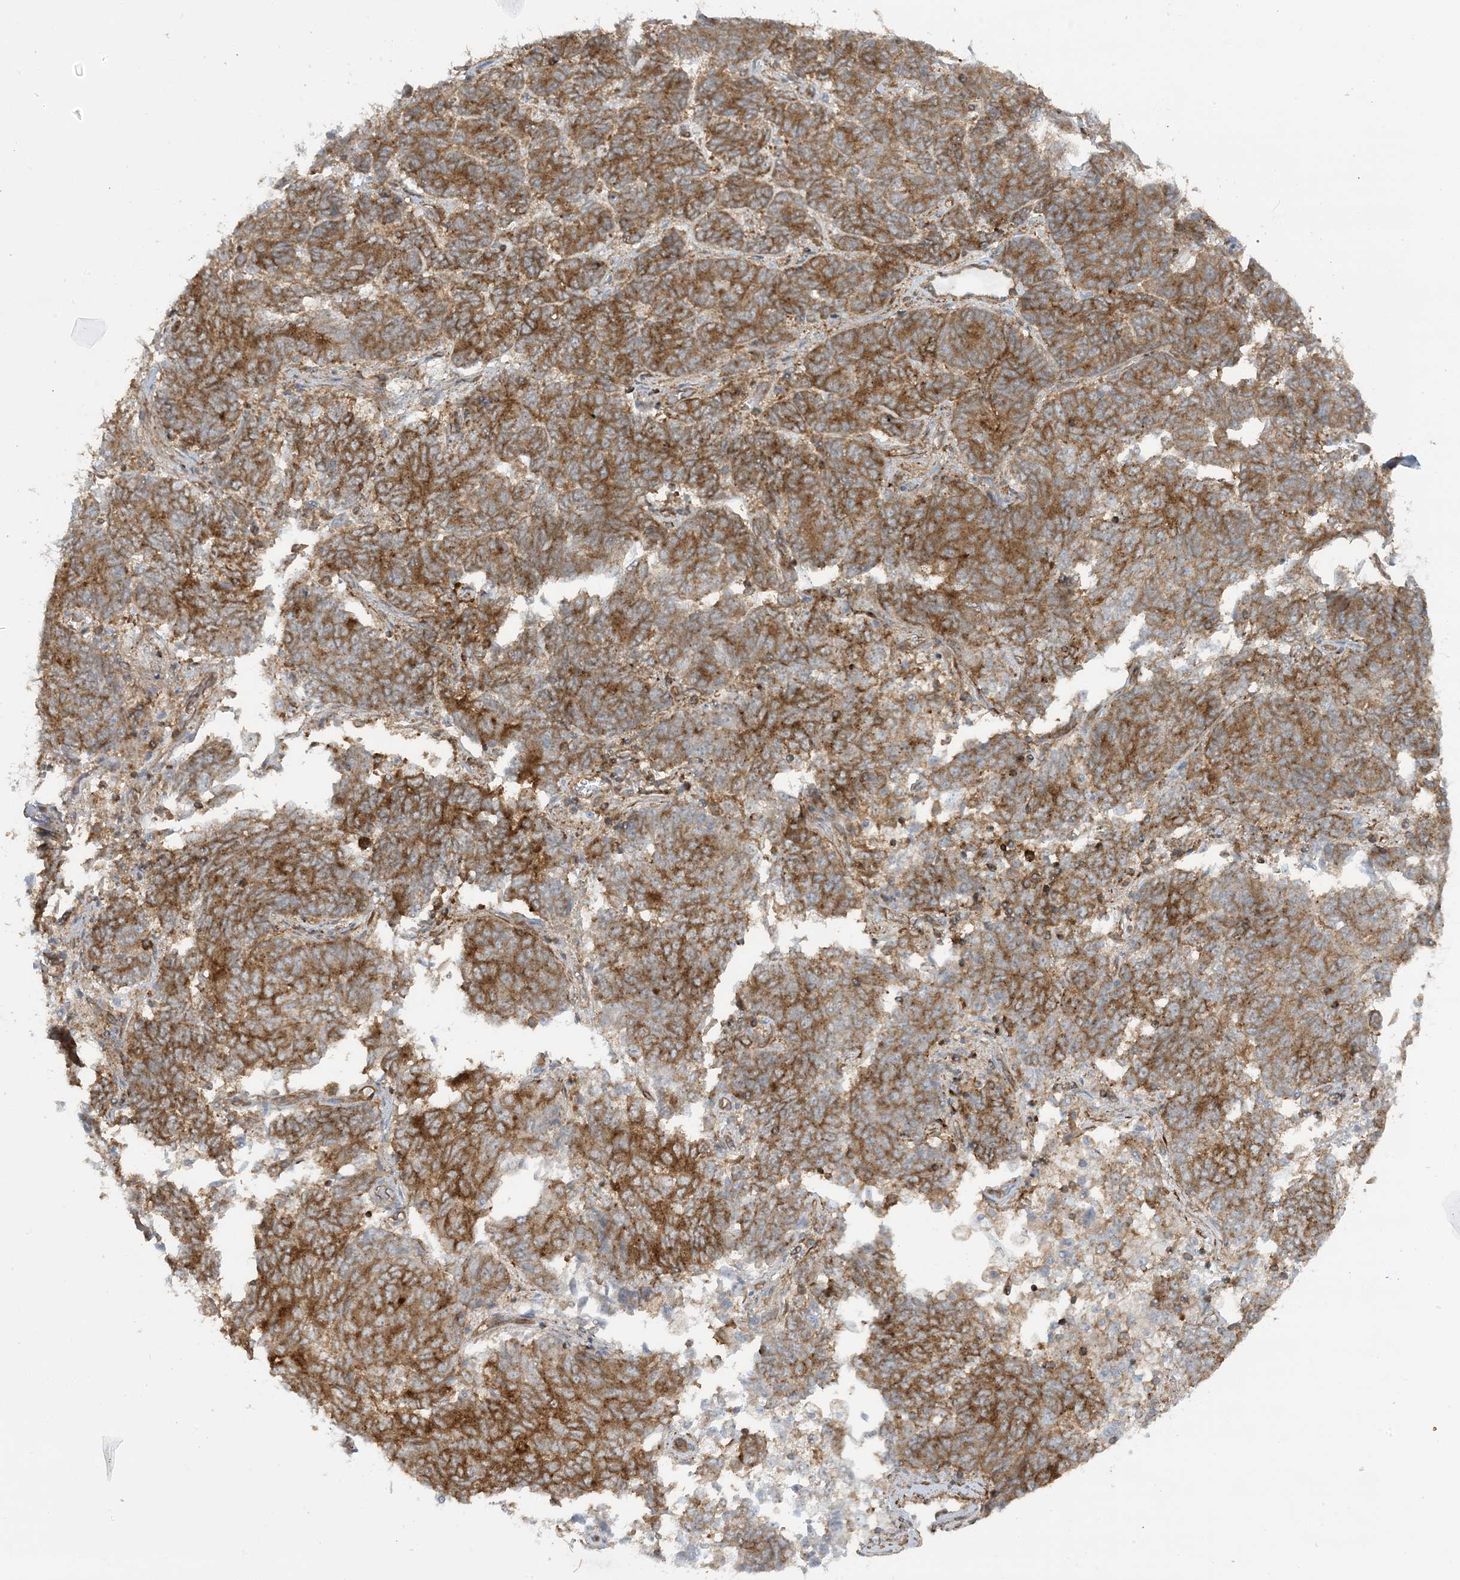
{"staining": {"intensity": "strong", "quantity": ">75%", "location": "cytoplasmic/membranous"}, "tissue": "endometrial cancer", "cell_type": "Tumor cells", "image_type": "cancer", "snomed": [{"axis": "morphology", "description": "Adenocarcinoma, NOS"}, {"axis": "topography", "description": "Endometrium"}], "caption": "IHC (DAB) staining of adenocarcinoma (endometrial) demonstrates strong cytoplasmic/membranous protein expression in approximately >75% of tumor cells. (DAB IHC, brown staining for protein, blue staining for nuclei).", "gene": "STAM2", "patient": {"sex": "female", "age": 80}}